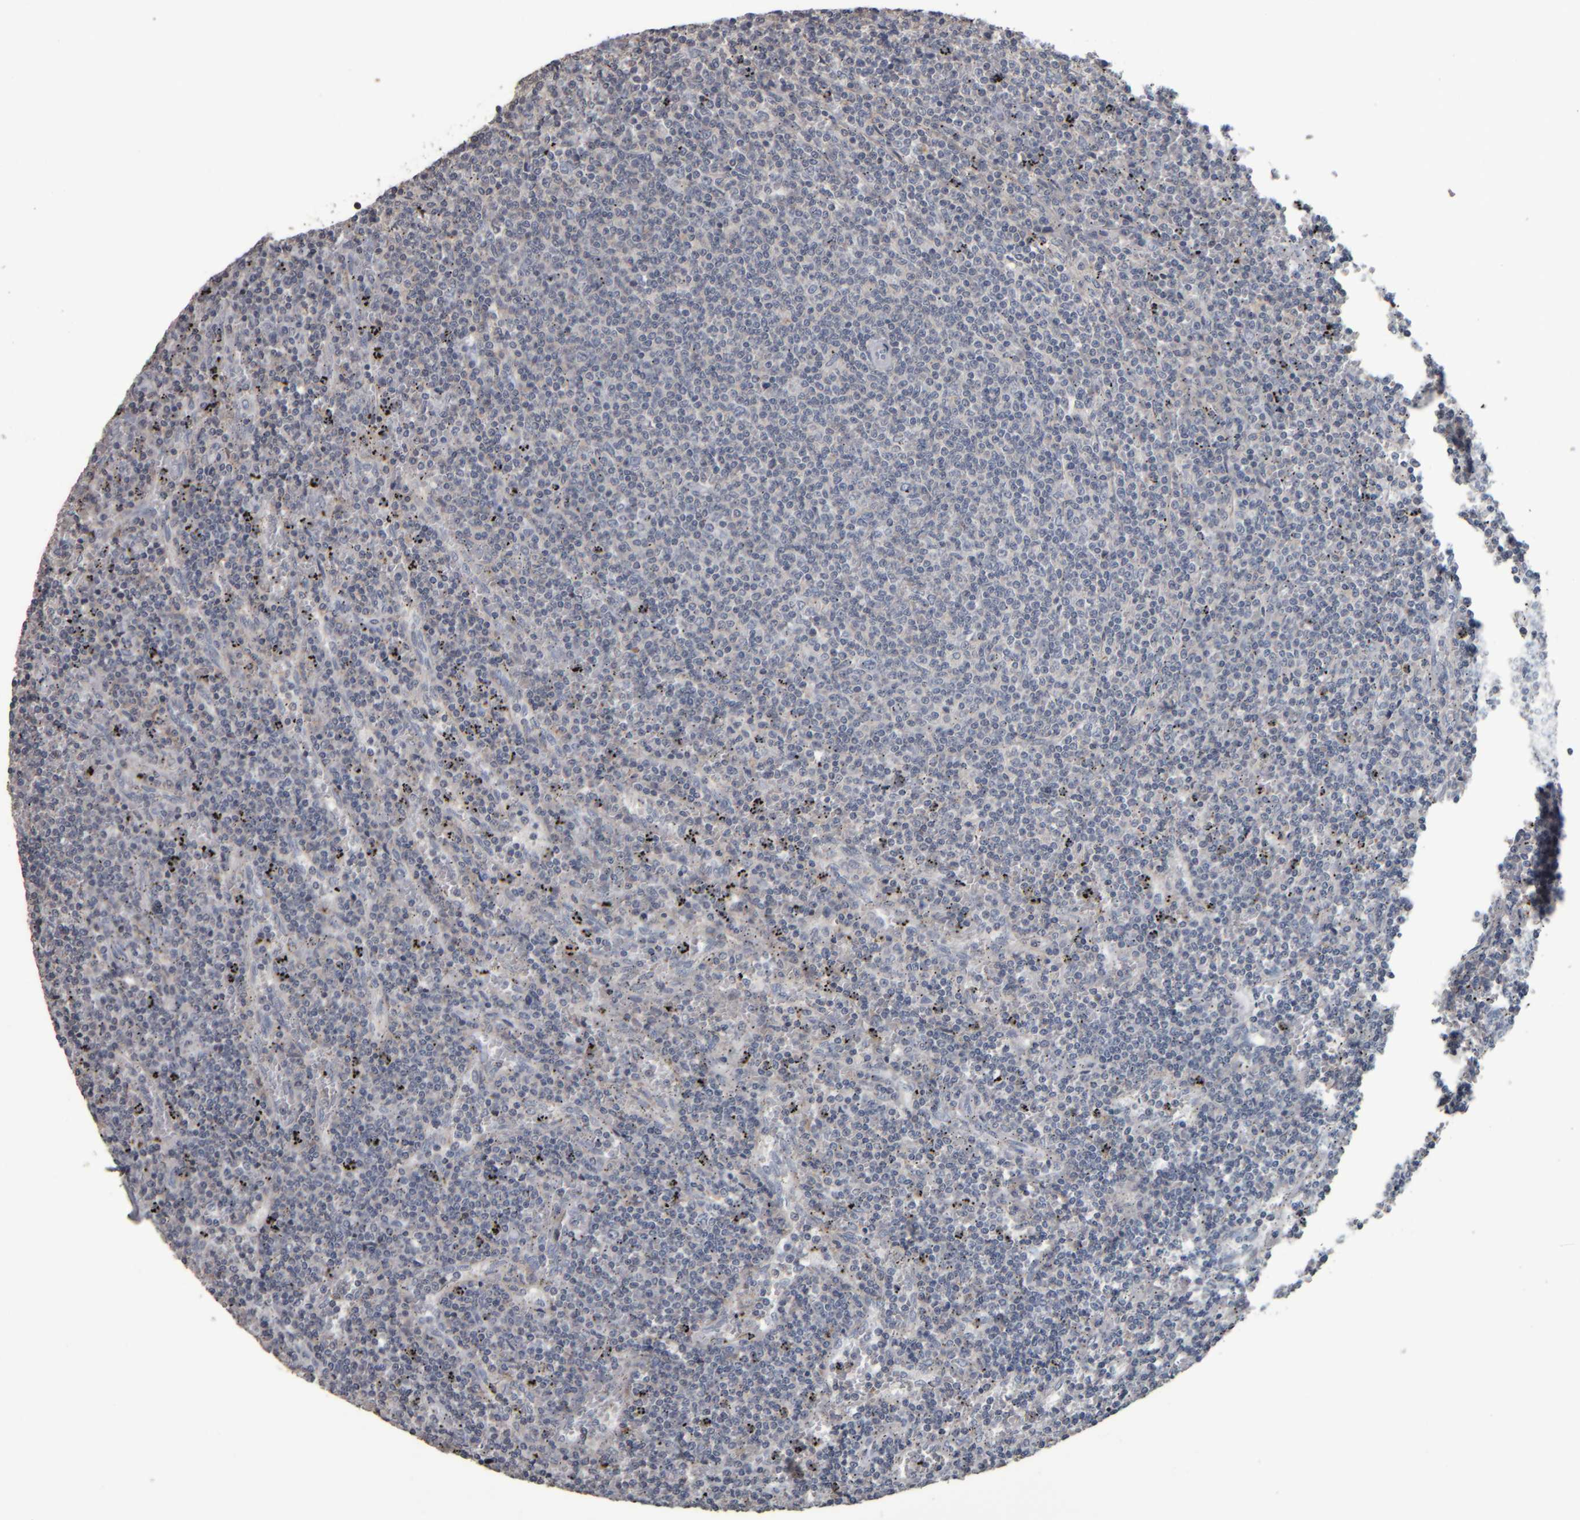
{"staining": {"intensity": "negative", "quantity": "none", "location": "none"}, "tissue": "lymphoma", "cell_type": "Tumor cells", "image_type": "cancer", "snomed": [{"axis": "morphology", "description": "Malignant lymphoma, non-Hodgkin's type, Low grade"}, {"axis": "topography", "description": "Spleen"}], "caption": "The immunohistochemistry (IHC) image has no significant expression in tumor cells of malignant lymphoma, non-Hodgkin's type (low-grade) tissue.", "gene": "CAVIN4", "patient": {"sex": "female", "age": 50}}